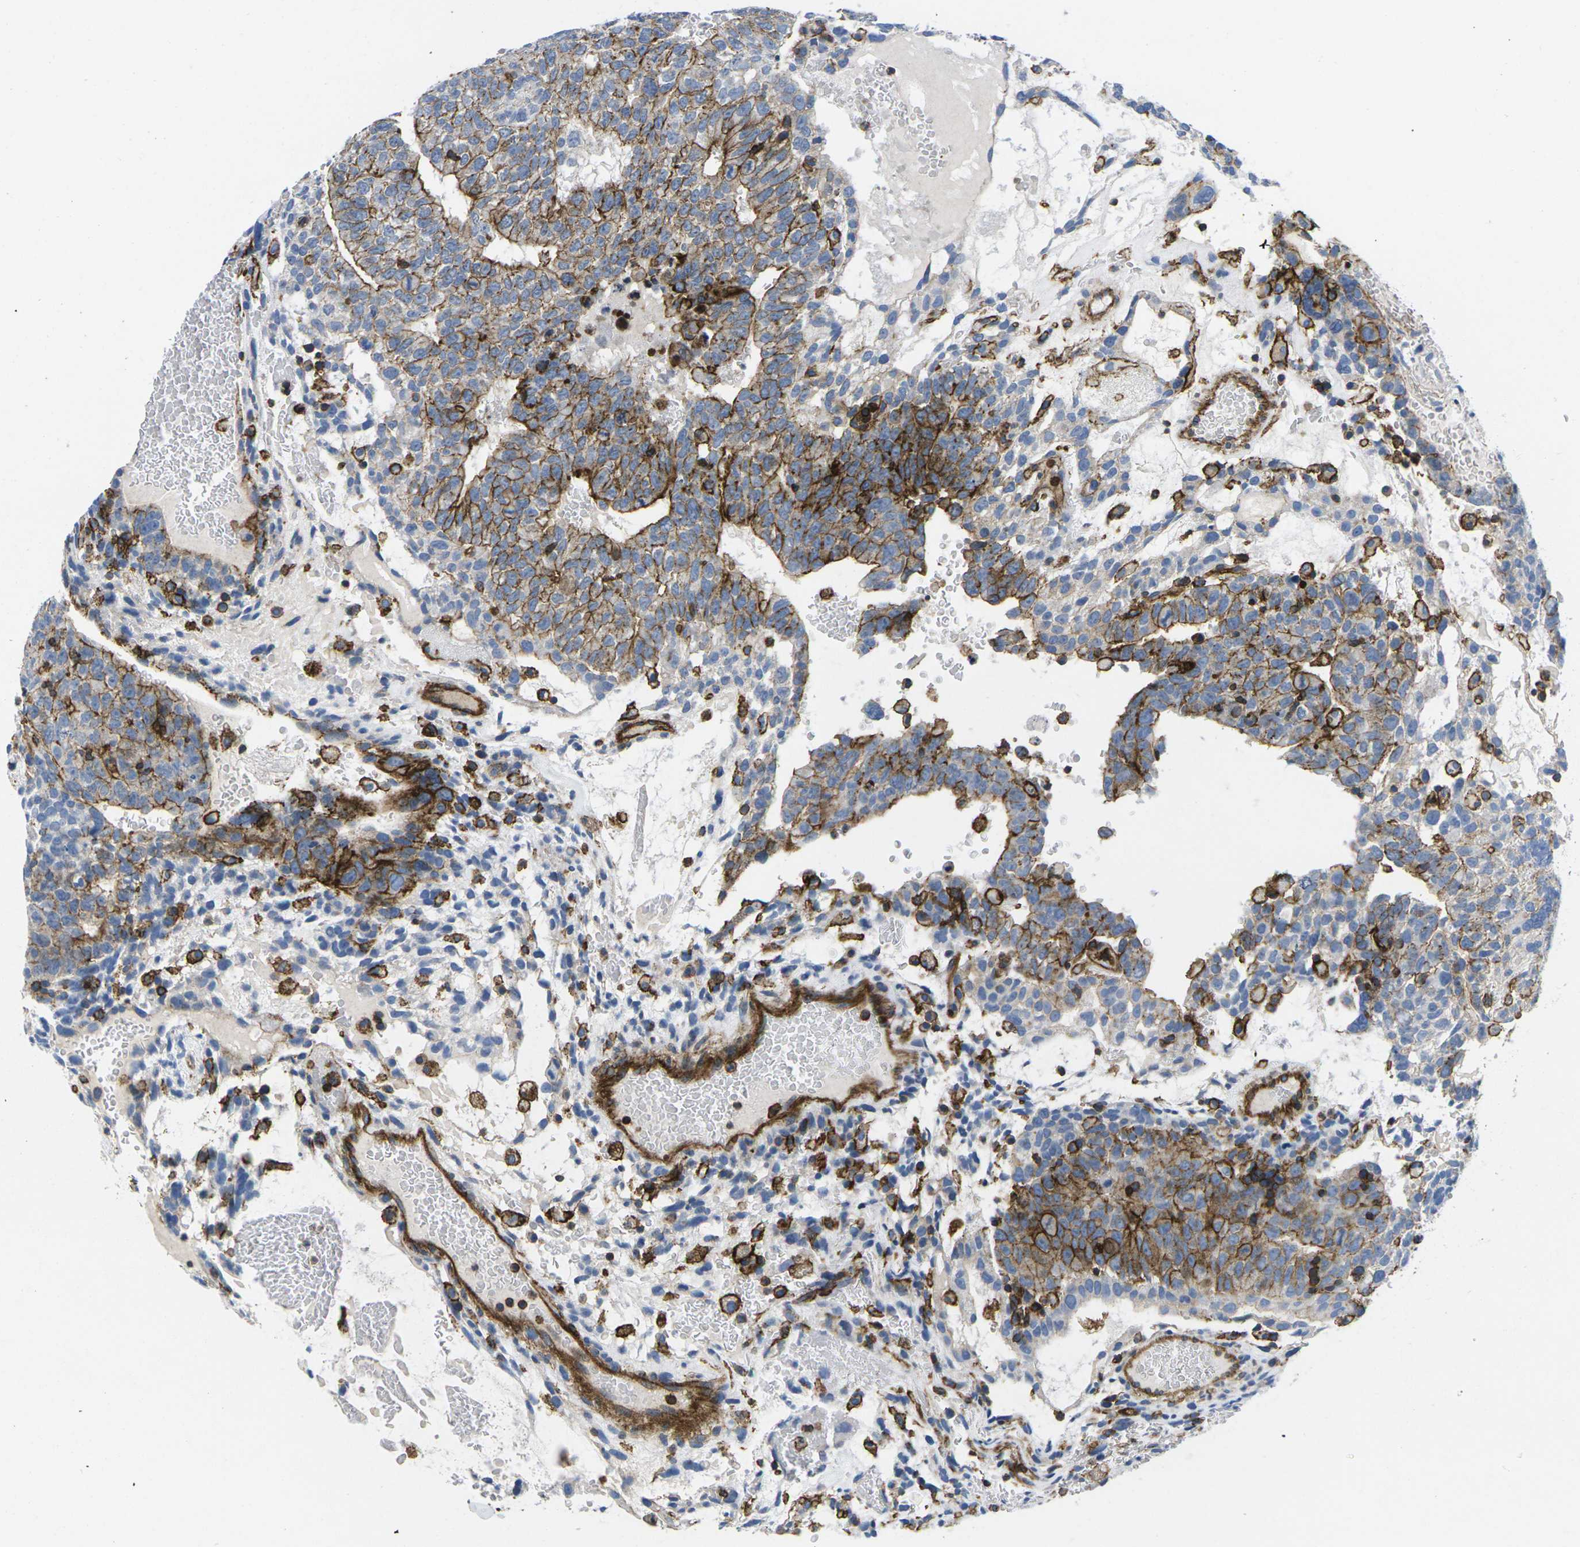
{"staining": {"intensity": "strong", "quantity": ">75%", "location": "cytoplasmic/membranous"}, "tissue": "testis cancer", "cell_type": "Tumor cells", "image_type": "cancer", "snomed": [{"axis": "morphology", "description": "Seminoma, NOS"}, {"axis": "morphology", "description": "Carcinoma, Embryonal, NOS"}, {"axis": "topography", "description": "Testis"}], "caption": "Protein expression analysis of testis cancer displays strong cytoplasmic/membranous positivity in about >75% of tumor cells. (IHC, brightfield microscopy, high magnification).", "gene": "IQGAP1", "patient": {"sex": "male", "age": 52}}